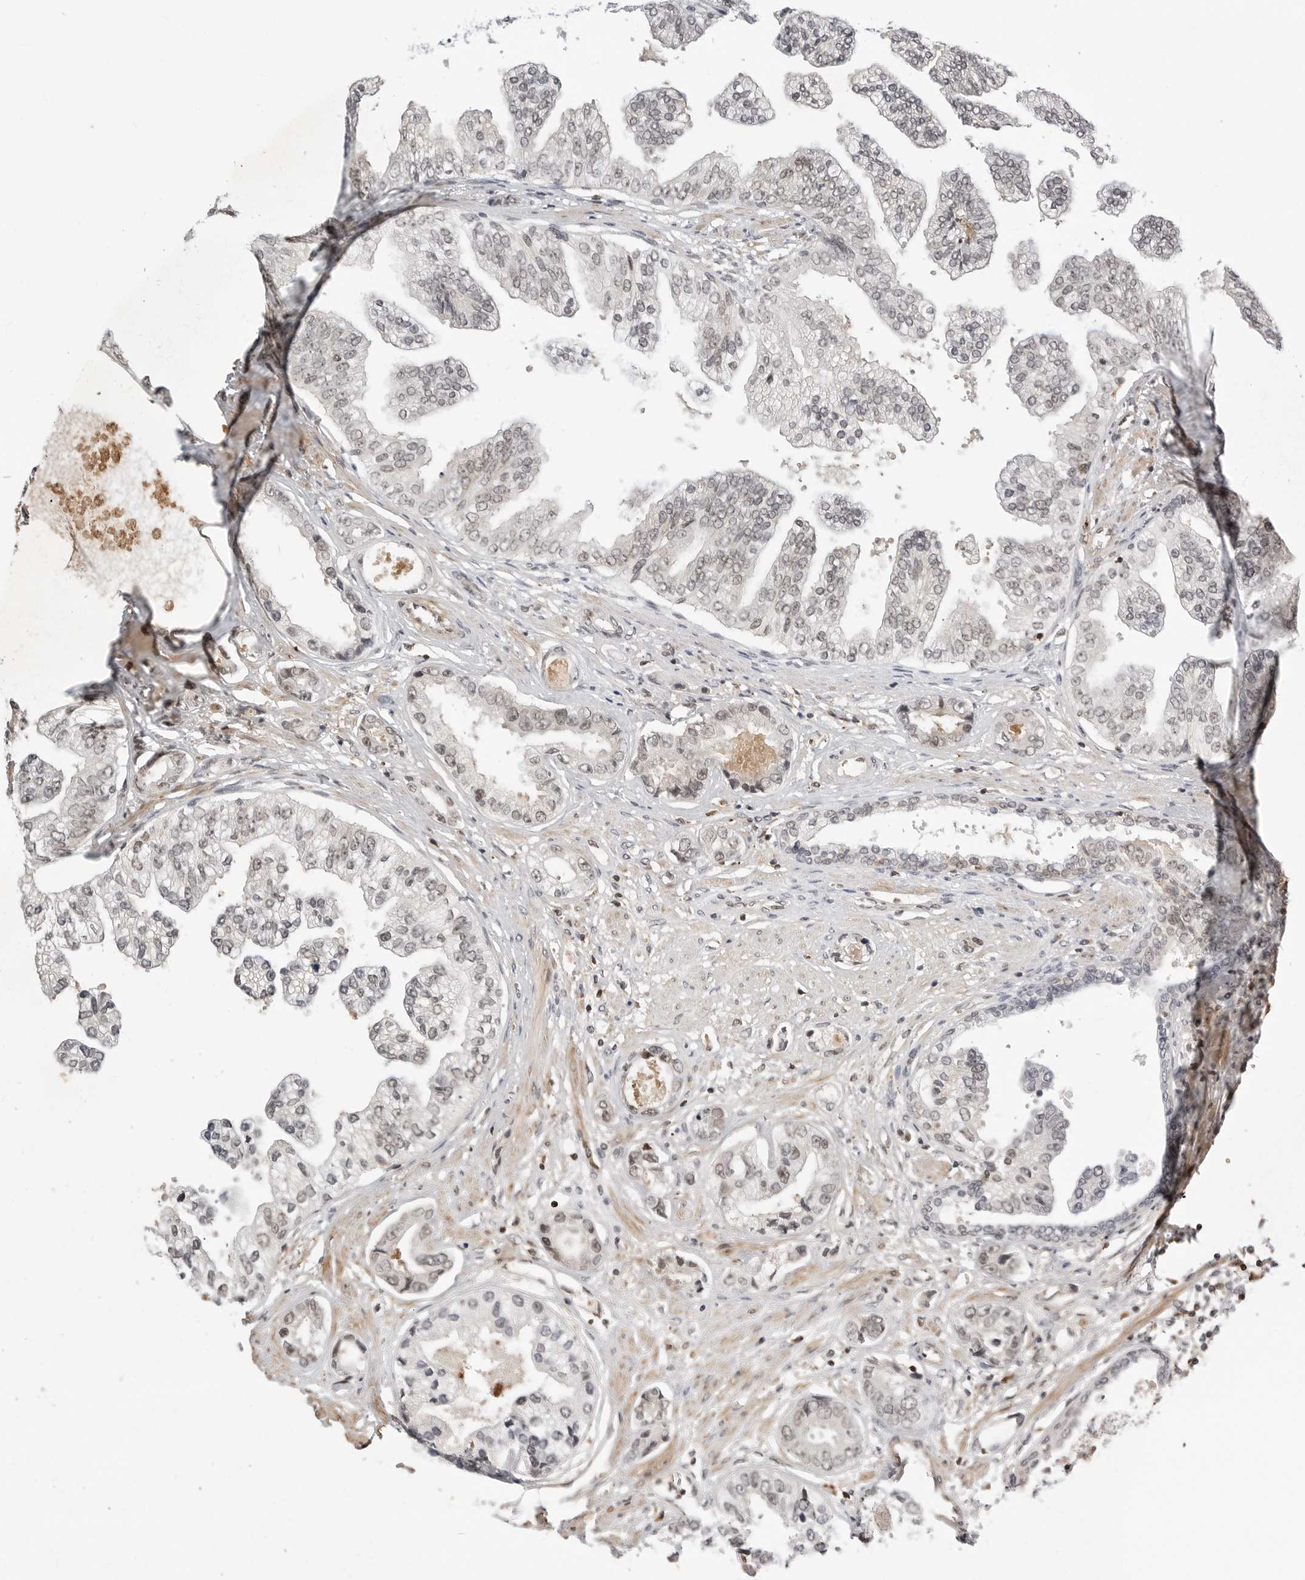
{"staining": {"intensity": "weak", "quantity": "25%-75%", "location": "nuclear"}, "tissue": "prostate cancer", "cell_type": "Tumor cells", "image_type": "cancer", "snomed": [{"axis": "morphology", "description": "Adenocarcinoma, High grade"}, {"axis": "topography", "description": "Prostate"}], "caption": "Immunohistochemistry of human prostate cancer (high-grade adenocarcinoma) demonstrates low levels of weak nuclear staining in approximately 25%-75% of tumor cells.", "gene": "C8orf33", "patient": {"sex": "male", "age": 61}}